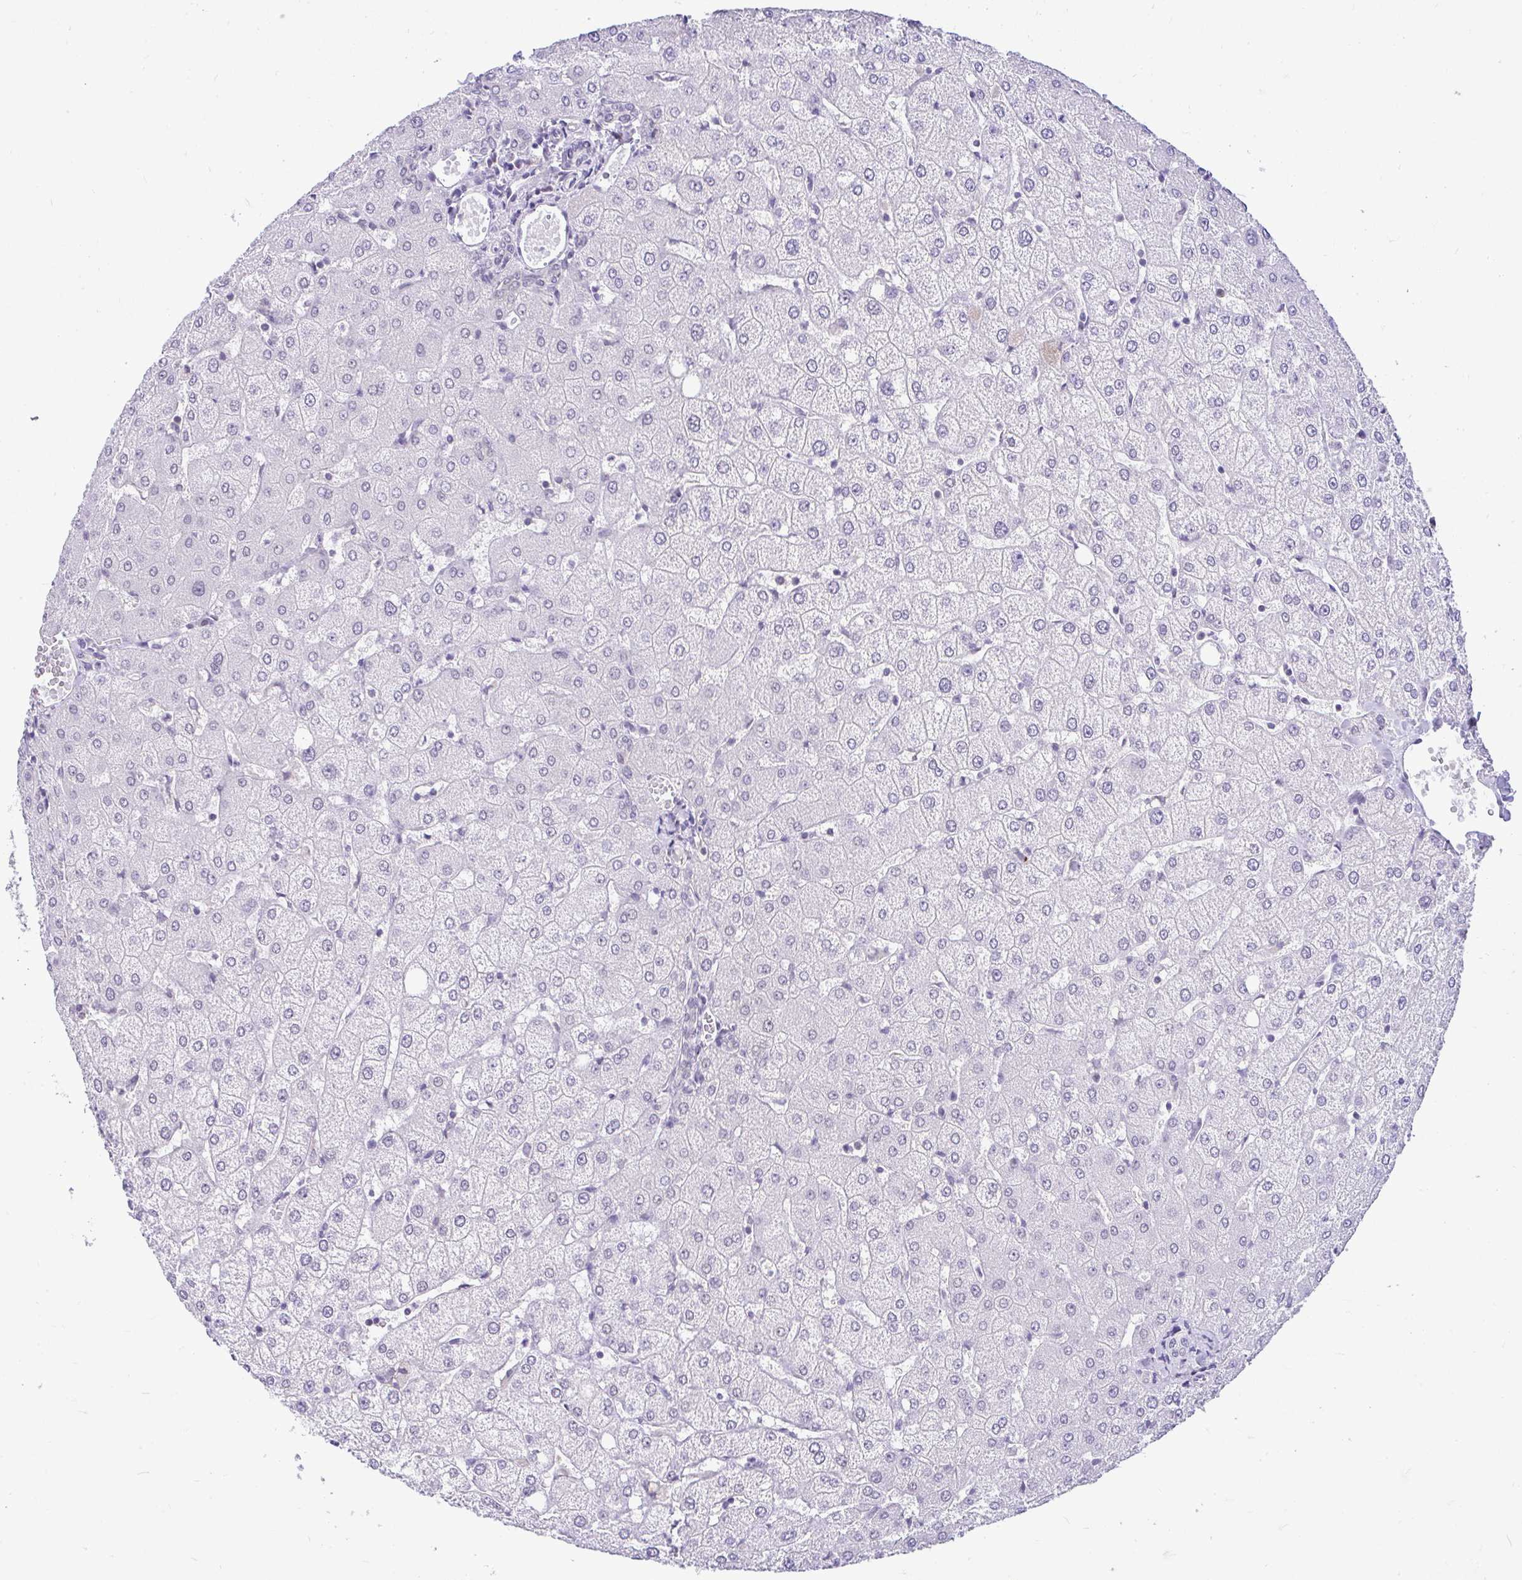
{"staining": {"intensity": "negative", "quantity": "none", "location": "none"}, "tissue": "liver", "cell_type": "Cholangiocytes", "image_type": "normal", "snomed": [{"axis": "morphology", "description": "Normal tissue, NOS"}, {"axis": "topography", "description": "Liver"}], "caption": "This is a image of immunohistochemistry staining of normal liver, which shows no staining in cholangiocytes. (Brightfield microscopy of DAB (3,3'-diaminobenzidine) IHC at high magnification).", "gene": "PYCR2", "patient": {"sex": "female", "age": 54}}